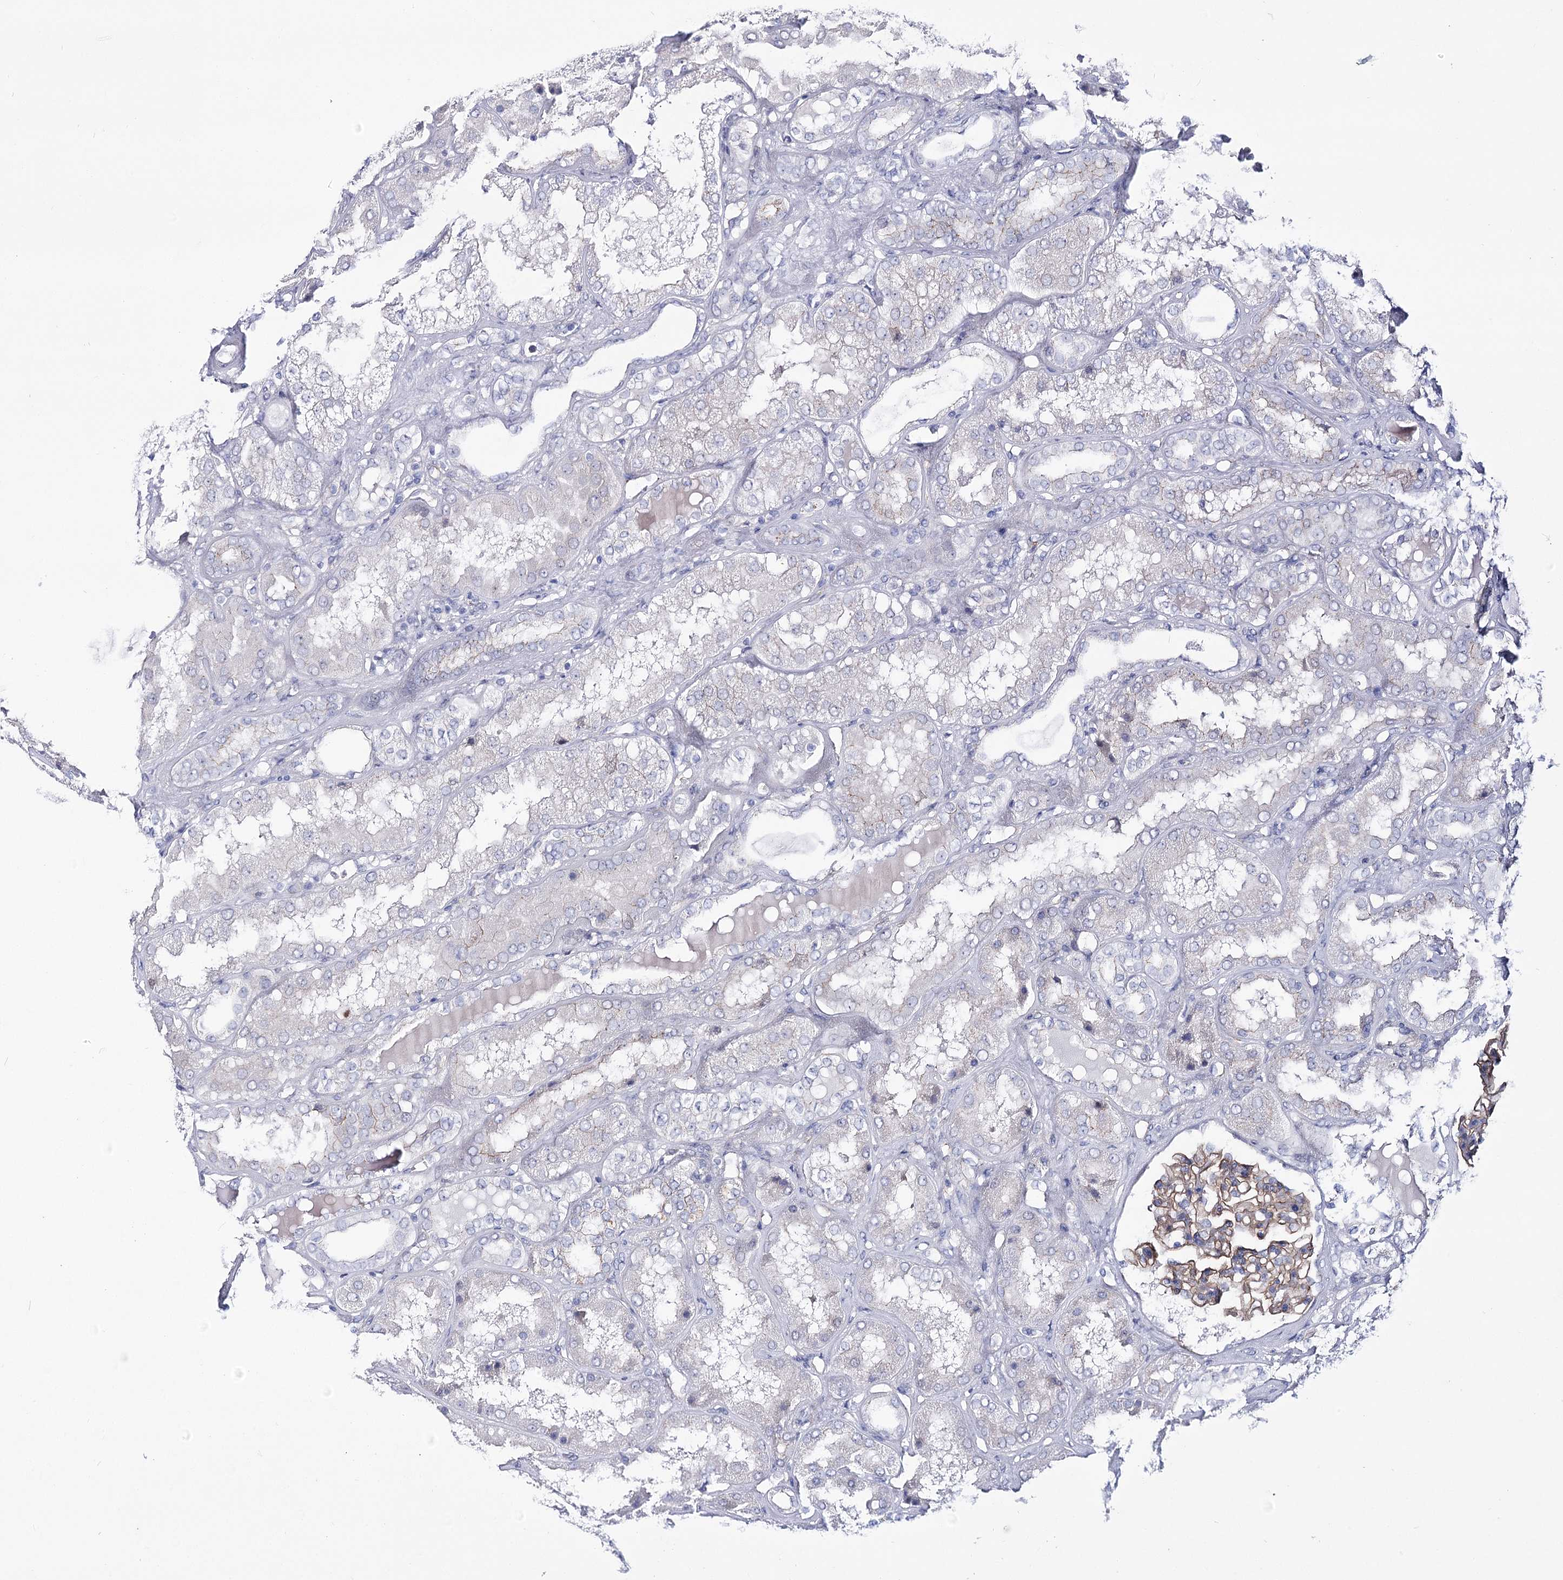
{"staining": {"intensity": "moderate", "quantity": "25%-75%", "location": "cytoplasmic/membranous"}, "tissue": "kidney", "cell_type": "Cells in glomeruli", "image_type": "normal", "snomed": [{"axis": "morphology", "description": "Normal tissue, NOS"}, {"axis": "topography", "description": "Kidney"}], "caption": "This is an image of immunohistochemistry (IHC) staining of normal kidney, which shows moderate expression in the cytoplasmic/membranous of cells in glomeruli.", "gene": "NRAP", "patient": {"sex": "female", "age": 56}}